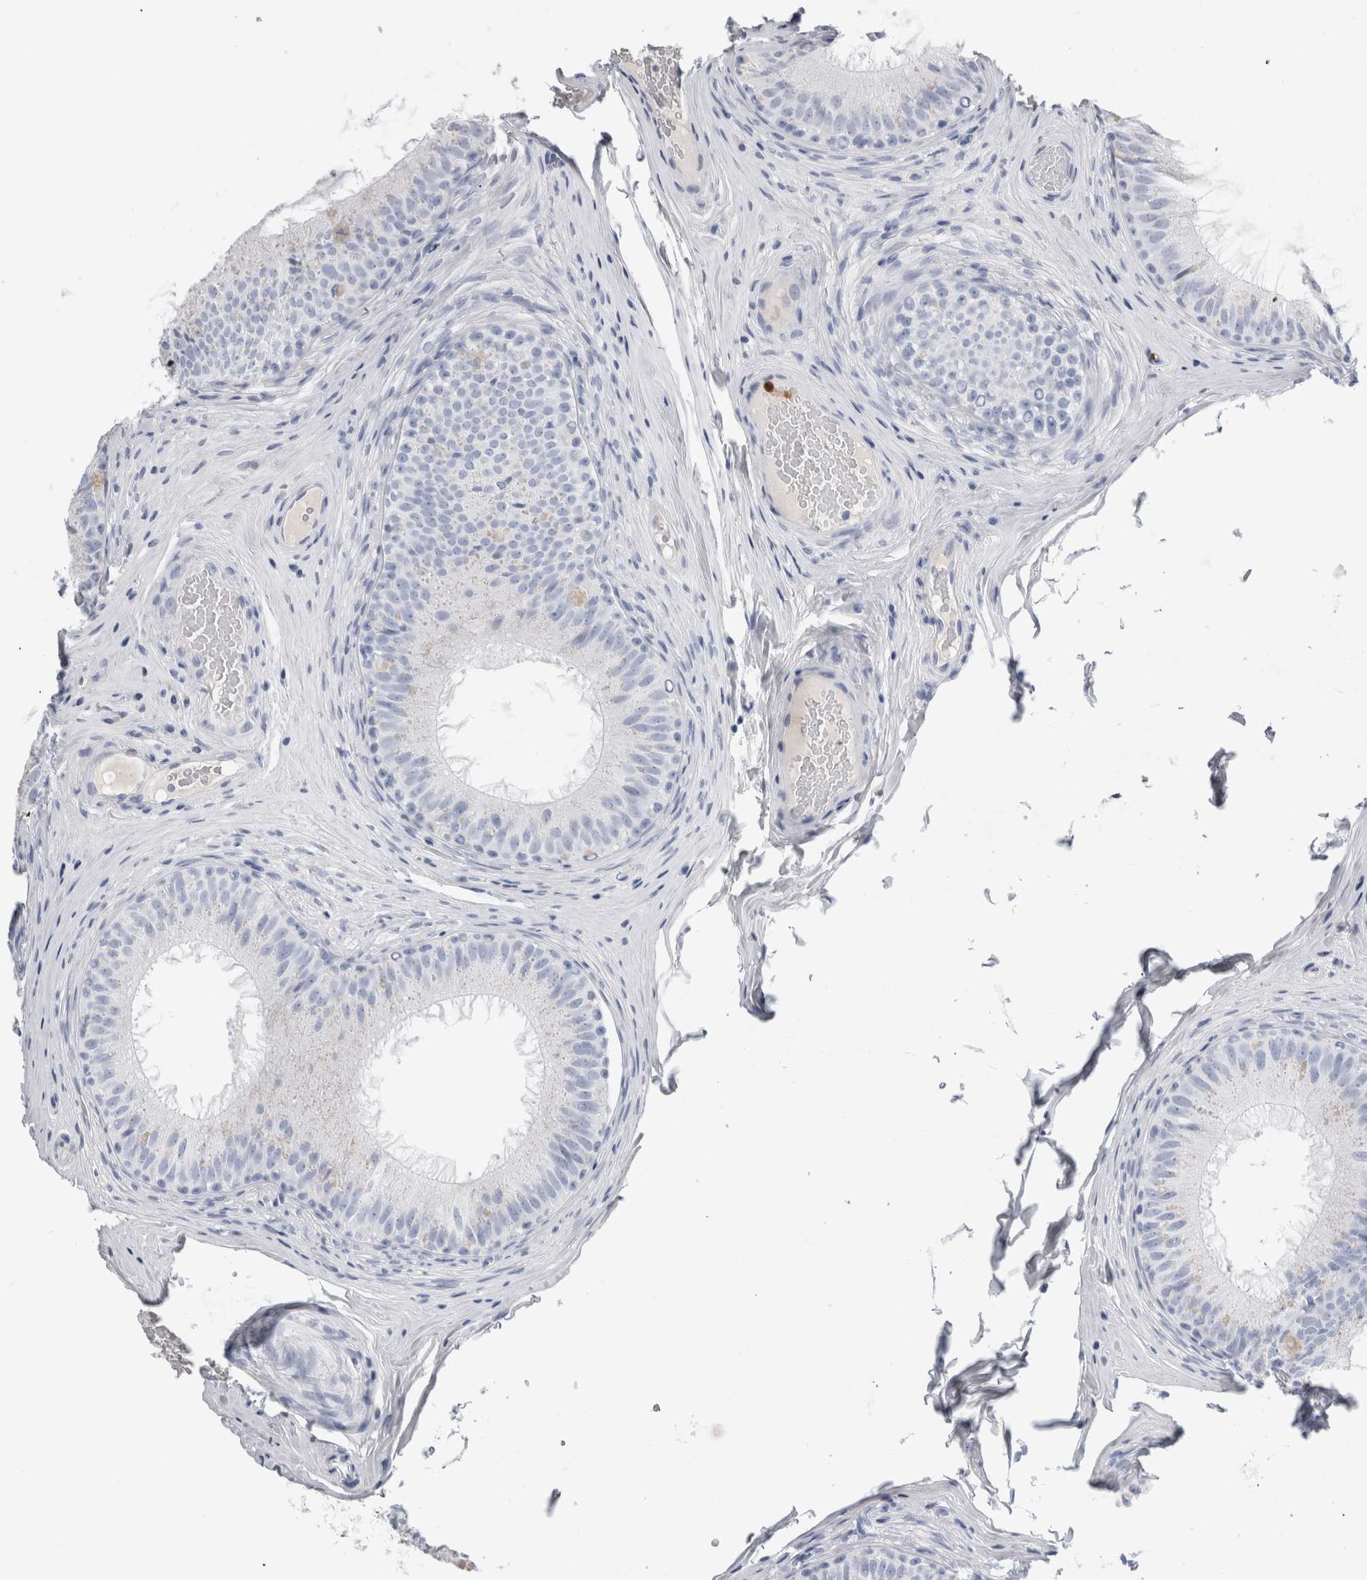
{"staining": {"intensity": "negative", "quantity": "none", "location": "none"}, "tissue": "epididymis", "cell_type": "Glandular cells", "image_type": "normal", "snomed": [{"axis": "morphology", "description": "Normal tissue, NOS"}, {"axis": "topography", "description": "Epididymis"}], "caption": "The micrograph reveals no staining of glandular cells in benign epididymis.", "gene": "S100A12", "patient": {"sex": "male", "age": 32}}